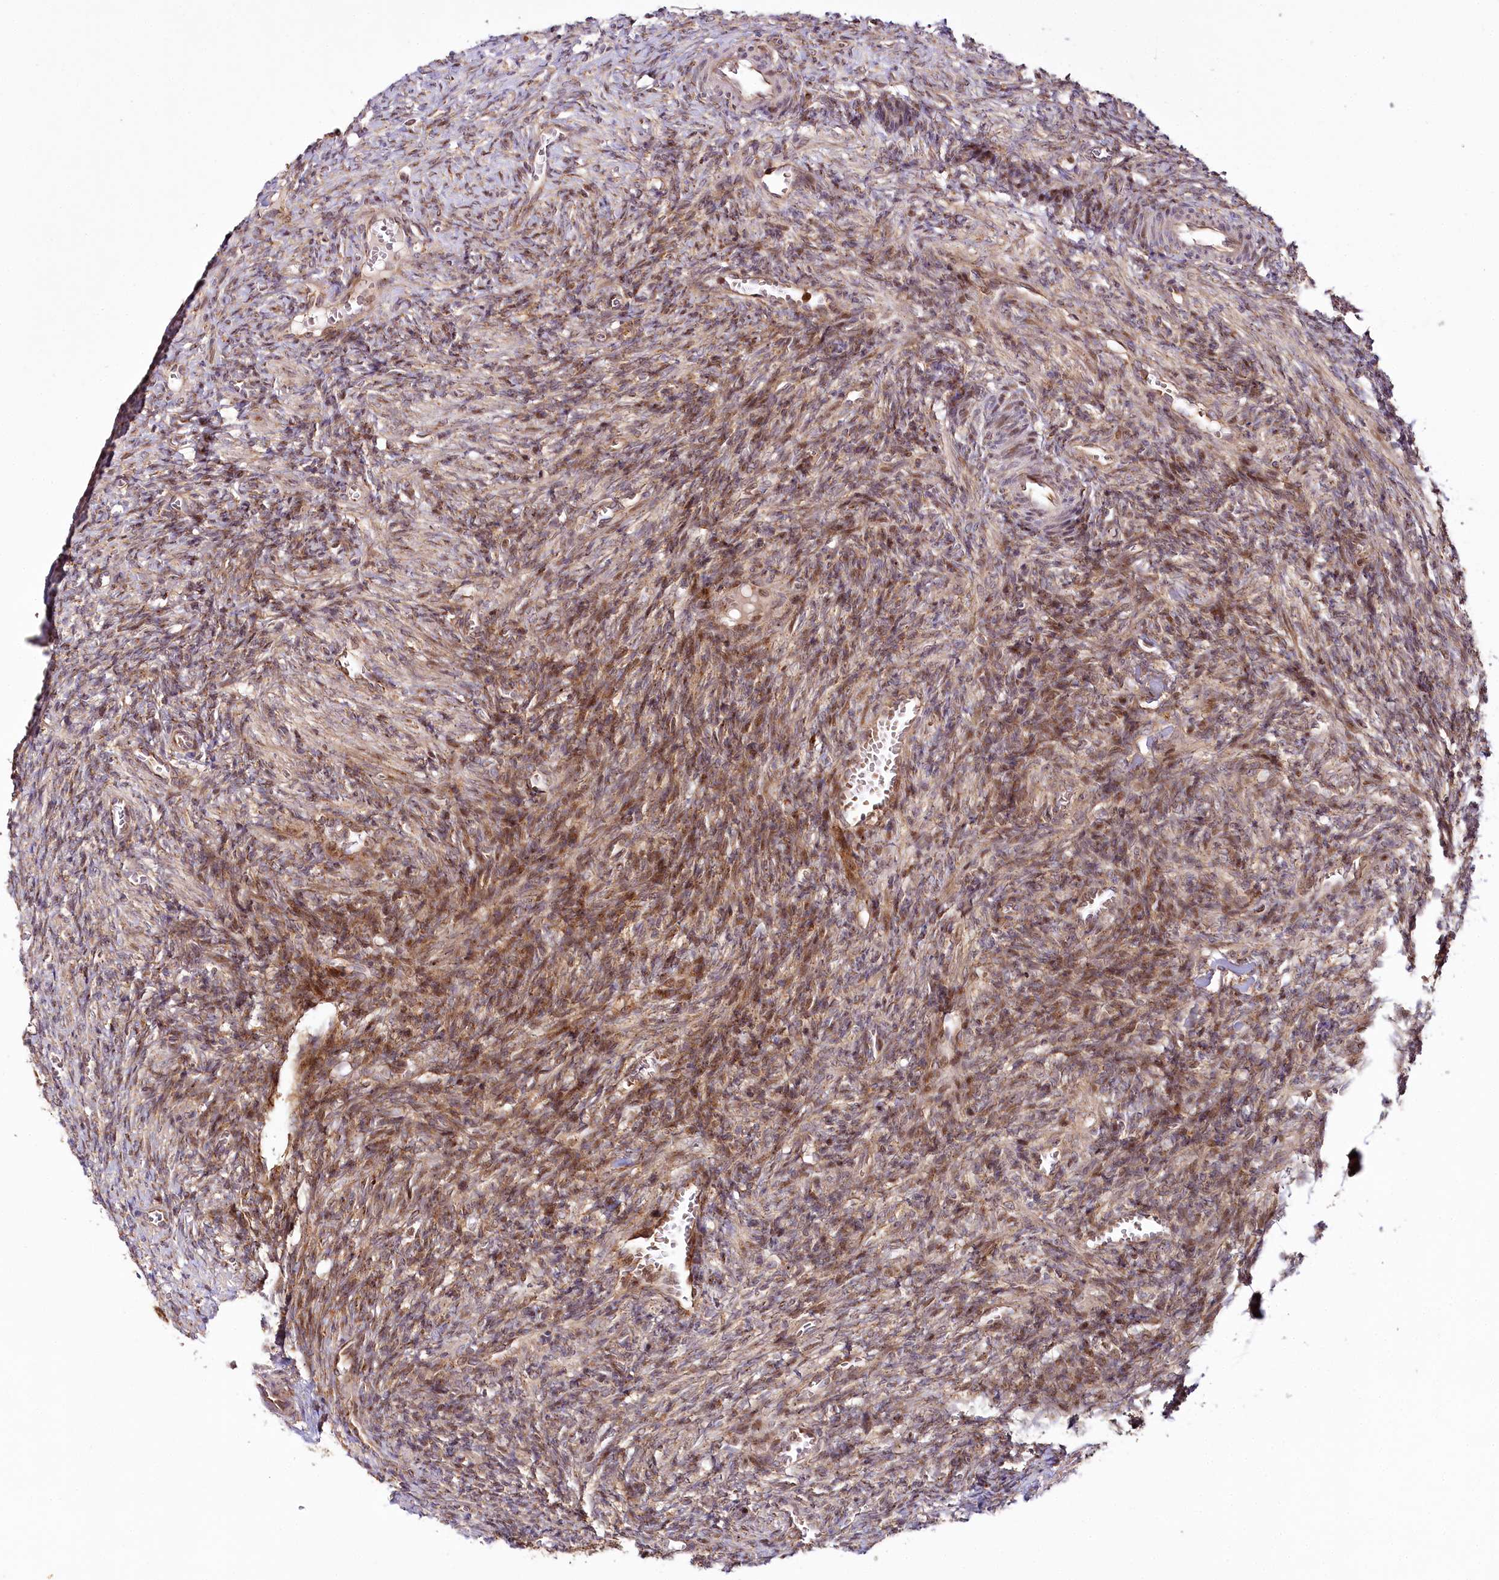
{"staining": {"intensity": "moderate", "quantity": ">75%", "location": "cytoplasmic/membranous,nuclear"}, "tissue": "ovary", "cell_type": "Ovarian stroma cells", "image_type": "normal", "snomed": [{"axis": "morphology", "description": "Normal tissue, NOS"}, {"axis": "topography", "description": "Ovary"}], "caption": "High-power microscopy captured an immunohistochemistry micrograph of unremarkable ovary, revealing moderate cytoplasmic/membranous,nuclear positivity in about >75% of ovarian stroma cells. (brown staining indicates protein expression, while blue staining denotes nuclei).", "gene": "COPG1", "patient": {"sex": "female", "age": 27}}